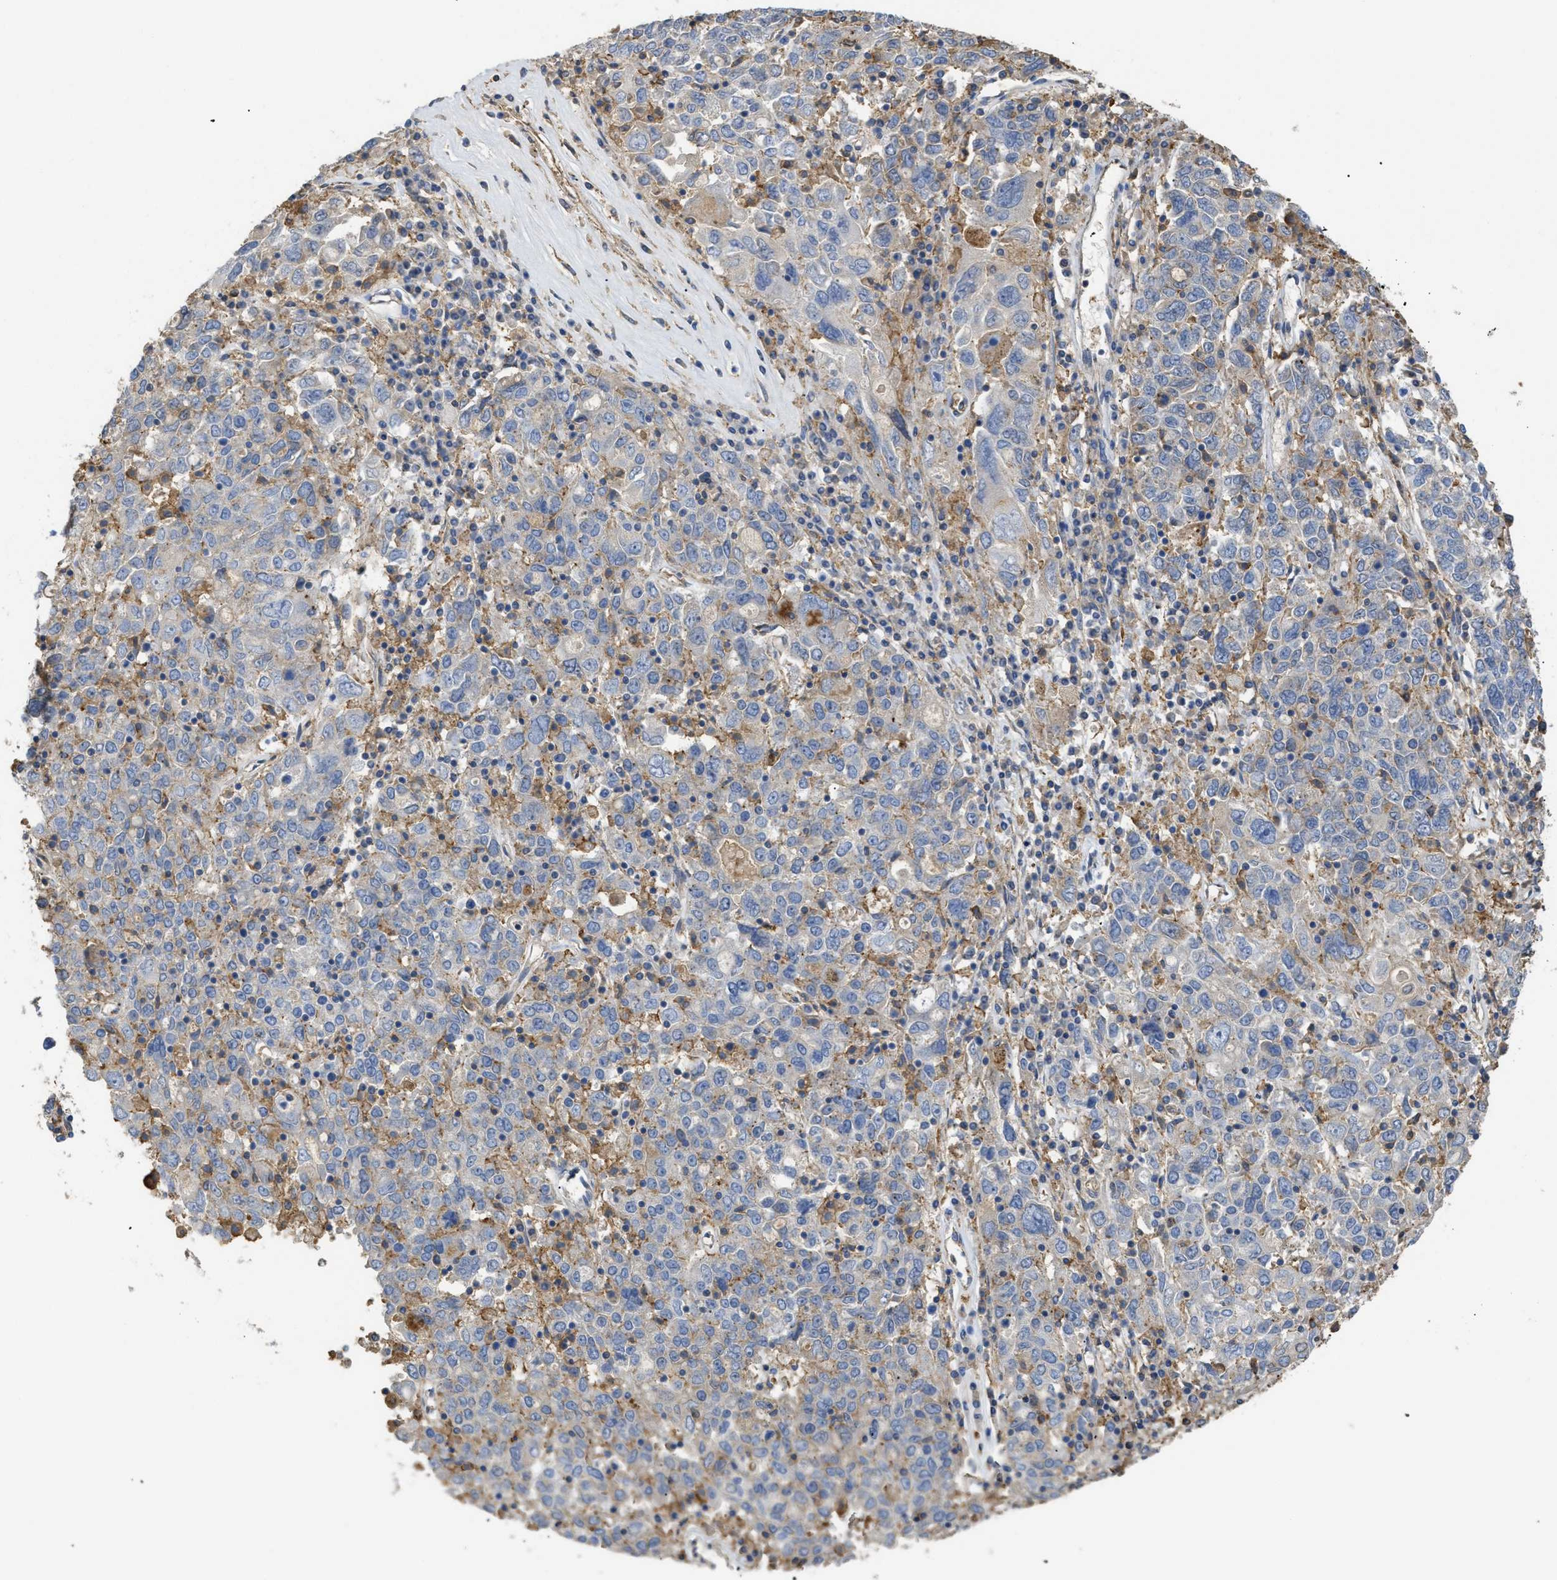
{"staining": {"intensity": "negative", "quantity": "none", "location": "none"}, "tissue": "ovarian cancer", "cell_type": "Tumor cells", "image_type": "cancer", "snomed": [{"axis": "morphology", "description": "Carcinoma, endometroid"}, {"axis": "topography", "description": "Ovary"}], "caption": "This image is of ovarian endometroid carcinoma stained with immunohistochemistry to label a protein in brown with the nuclei are counter-stained blue. There is no expression in tumor cells. Nuclei are stained in blue.", "gene": "ANXA4", "patient": {"sex": "female", "age": 62}}